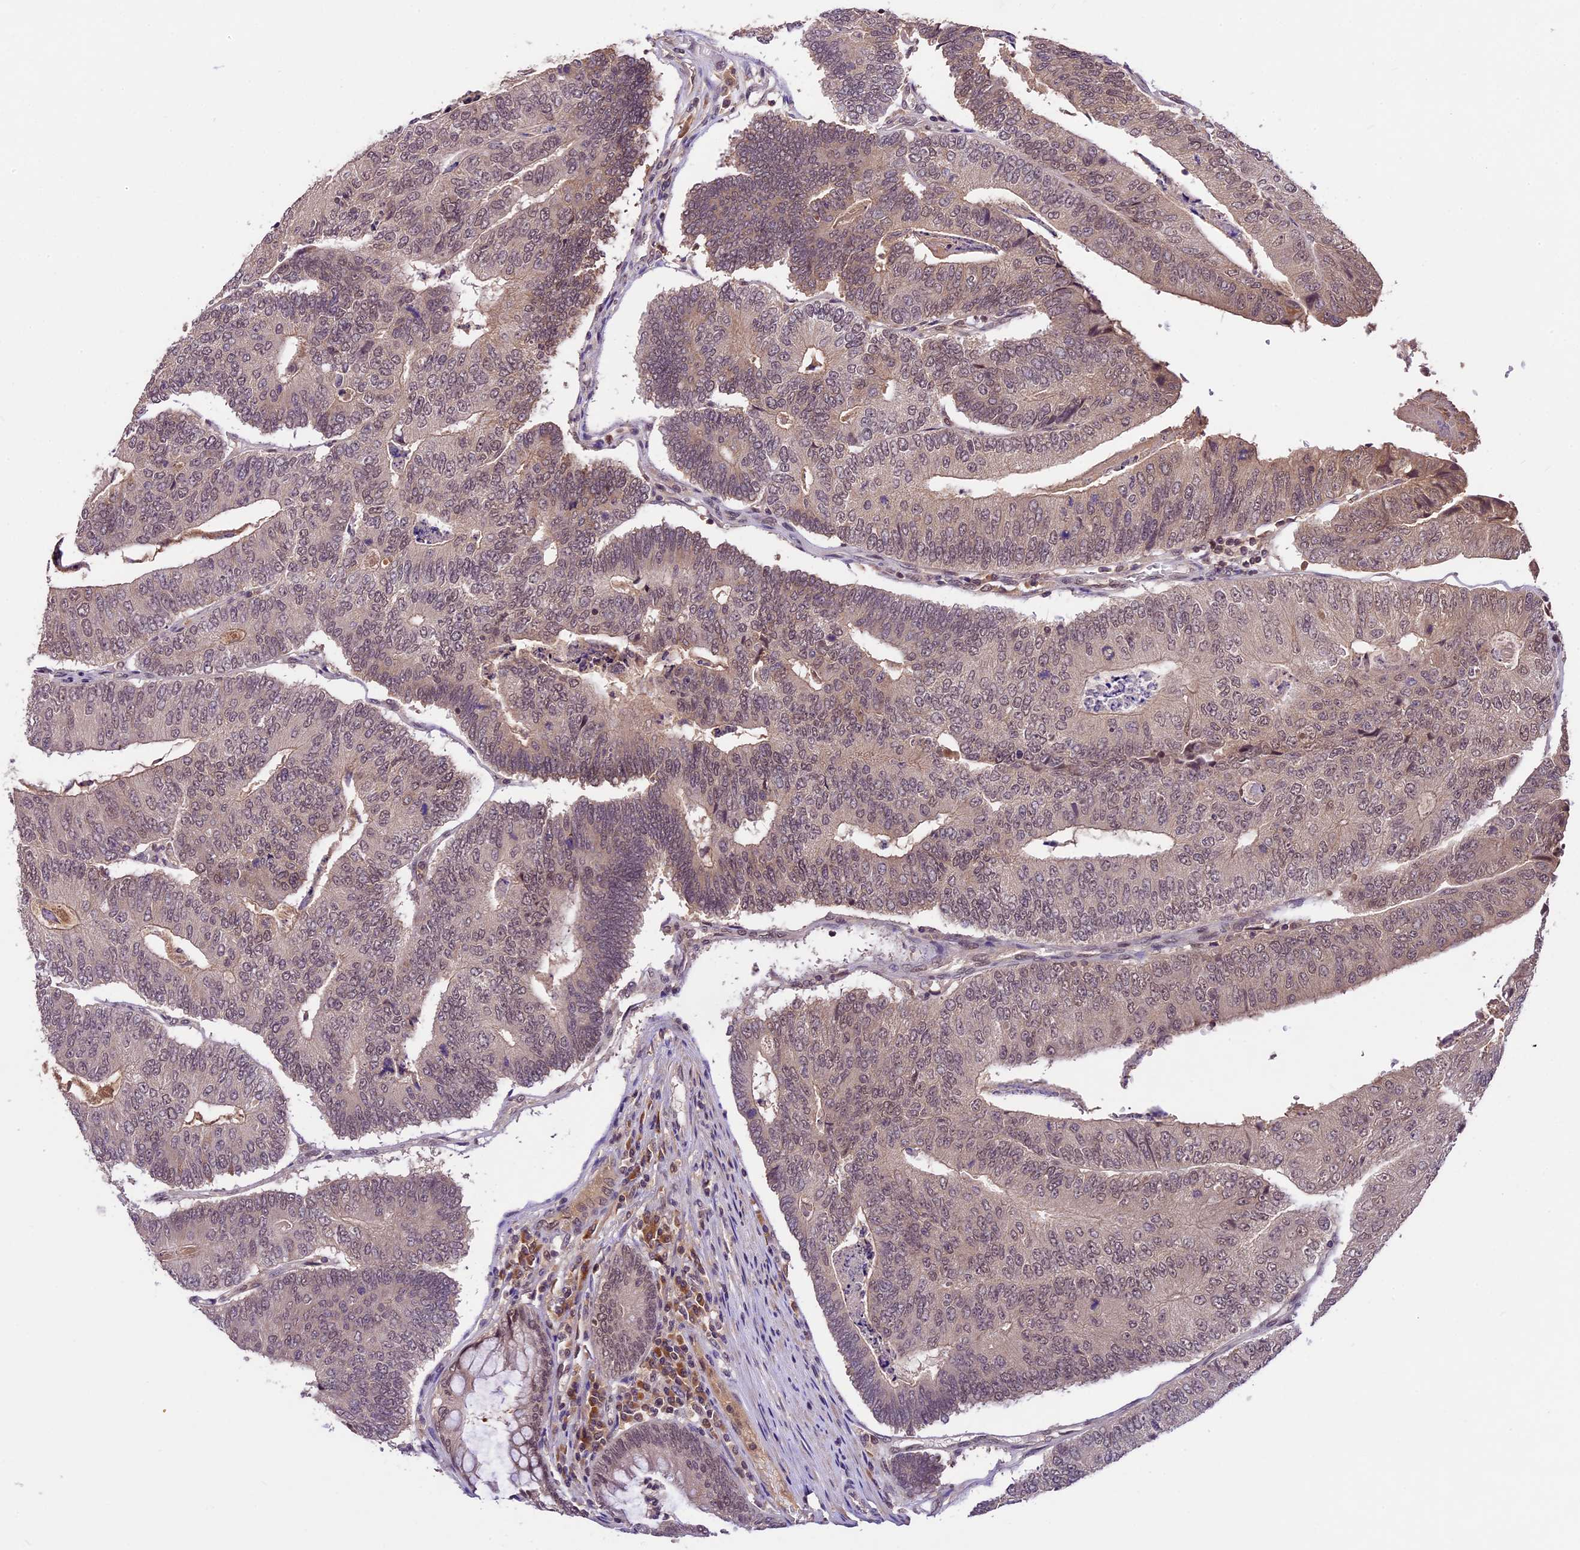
{"staining": {"intensity": "weak", "quantity": "25%-75%", "location": "cytoplasmic/membranous,nuclear"}, "tissue": "colorectal cancer", "cell_type": "Tumor cells", "image_type": "cancer", "snomed": [{"axis": "morphology", "description": "Adenocarcinoma, NOS"}, {"axis": "topography", "description": "Colon"}], "caption": "Immunohistochemical staining of human colorectal adenocarcinoma displays low levels of weak cytoplasmic/membranous and nuclear positivity in about 25%-75% of tumor cells.", "gene": "ATP10A", "patient": {"sex": "female", "age": 67}}